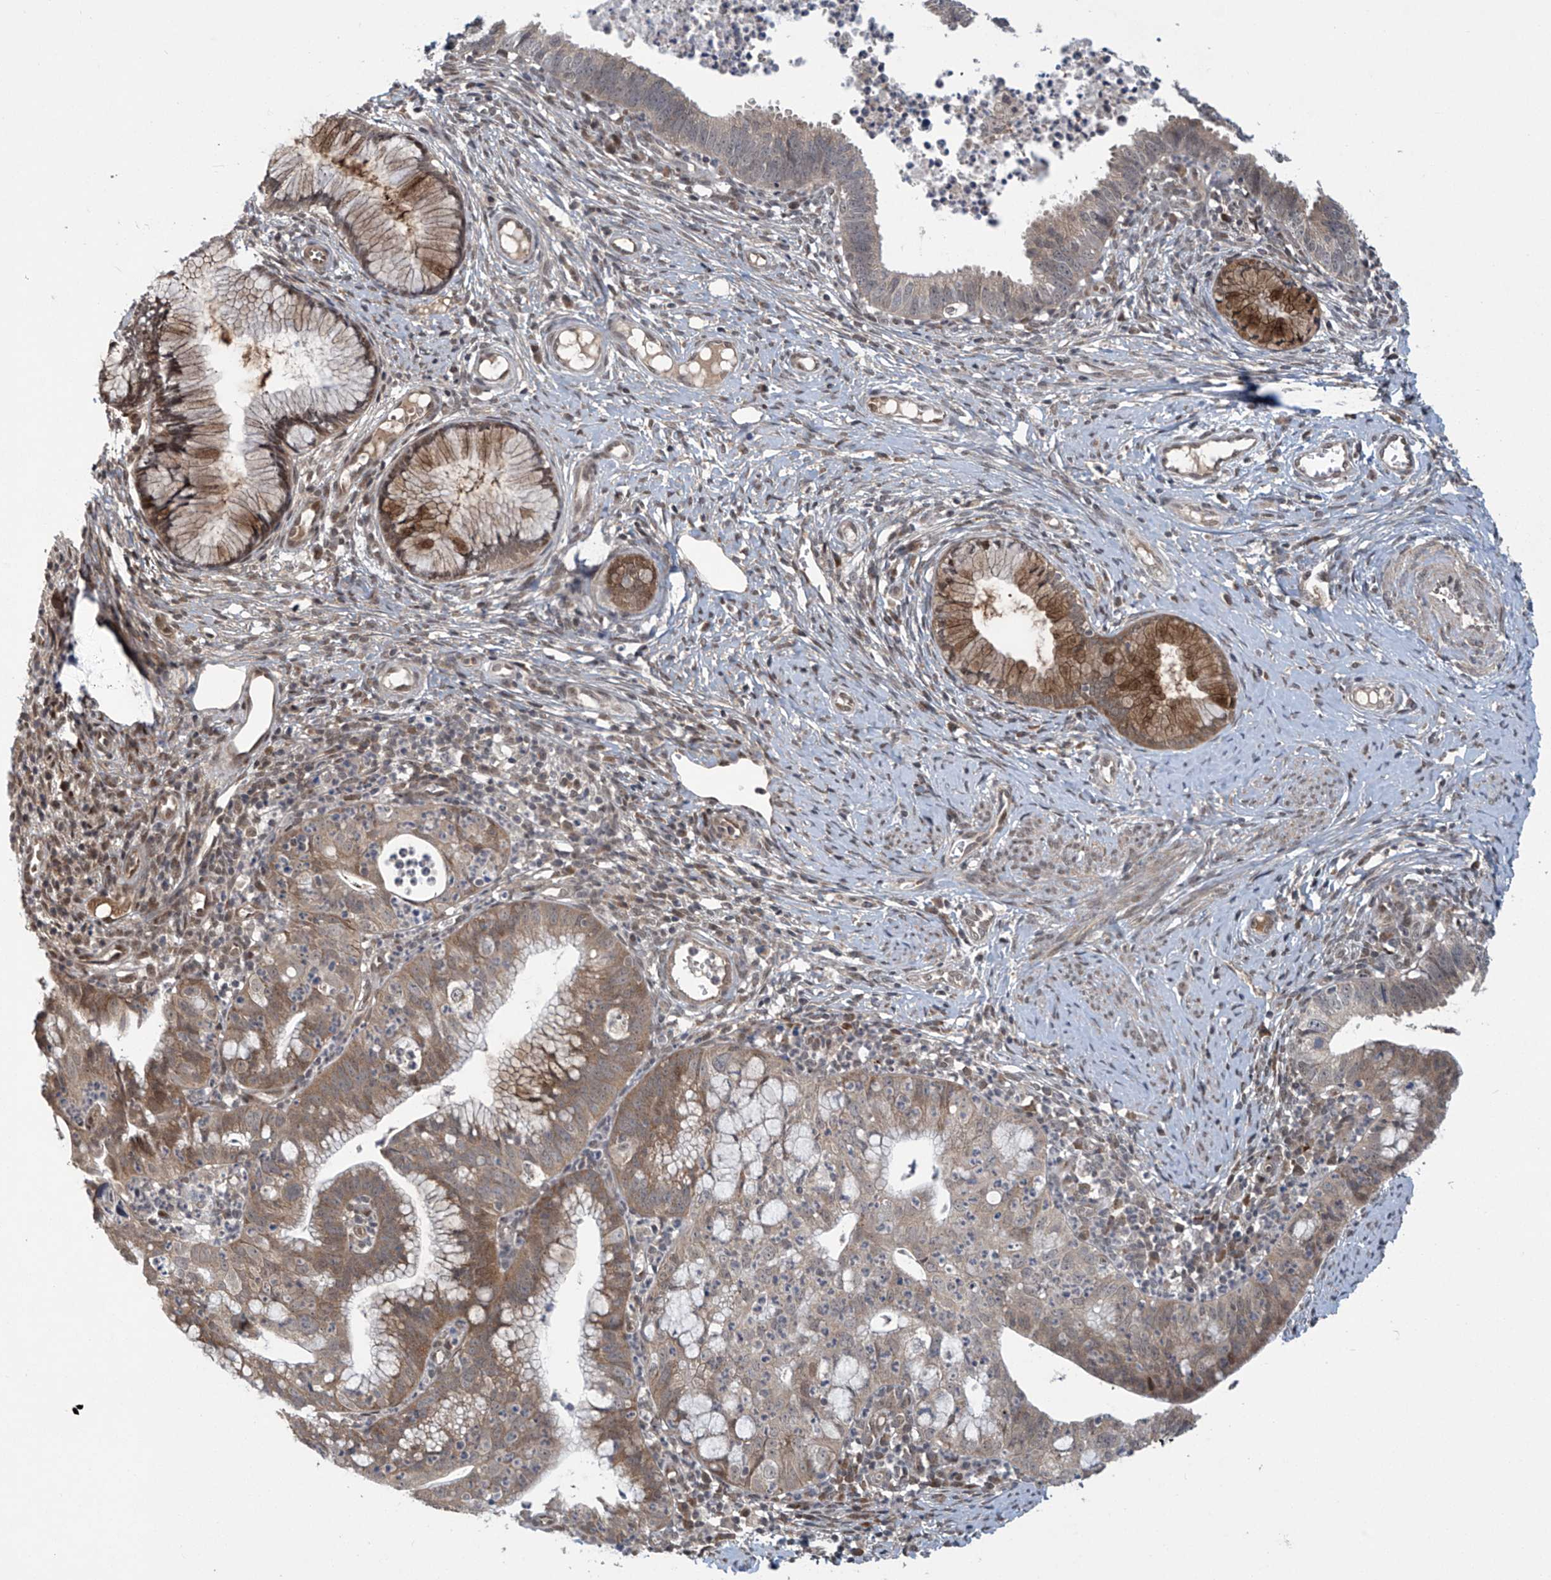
{"staining": {"intensity": "moderate", "quantity": "25%-75%", "location": "cytoplasmic/membranous"}, "tissue": "cervical cancer", "cell_type": "Tumor cells", "image_type": "cancer", "snomed": [{"axis": "morphology", "description": "Adenocarcinoma, NOS"}, {"axis": "topography", "description": "Cervix"}], "caption": "High-power microscopy captured an immunohistochemistry (IHC) histopathology image of cervical cancer, revealing moderate cytoplasmic/membranous staining in about 25%-75% of tumor cells. (Stains: DAB in brown, nuclei in blue, Microscopy: brightfield microscopy at high magnification).", "gene": "ABHD13", "patient": {"sex": "female", "age": 36}}